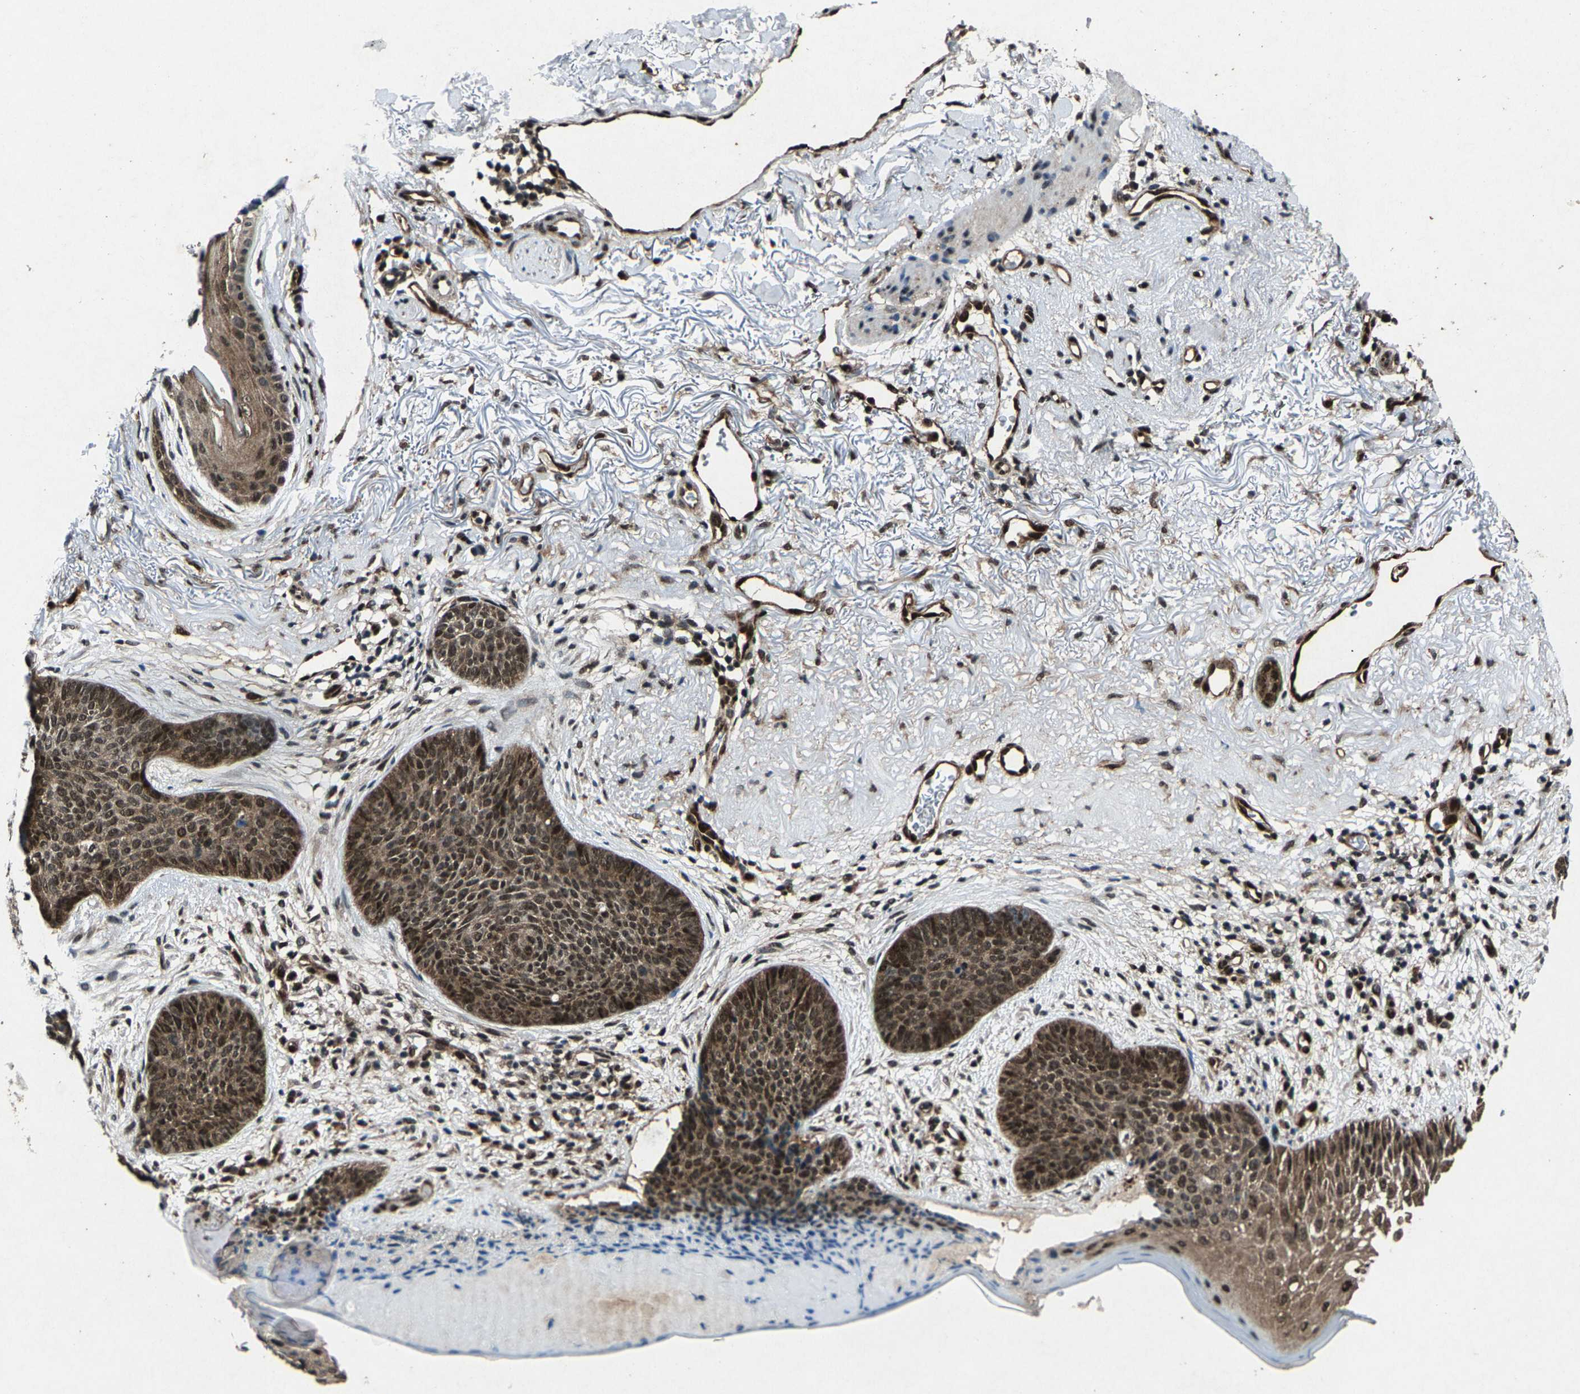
{"staining": {"intensity": "moderate", "quantity": ">75%", "location": "cytoplasmic/membranous,nuclear"}, "tissue": "skin cancer", "cell_type": "Tumor cells", "image_type": "cancer", "snomed": [{"axis": "morphology", "description": "Normal tissue, NOS"}, {"axis": "morphology", "description": "Basal cell carcinoma"}, {"axis": "topography", "description": "Skin"}], "caption": "A micrograph of skin cancer stained for a protein exhibits moderate cytoplasmic/membranous and nuclear brown staining in tumor cells.", "gene": "ATXN3", "patient": {"sex": "female", "age": 70}}